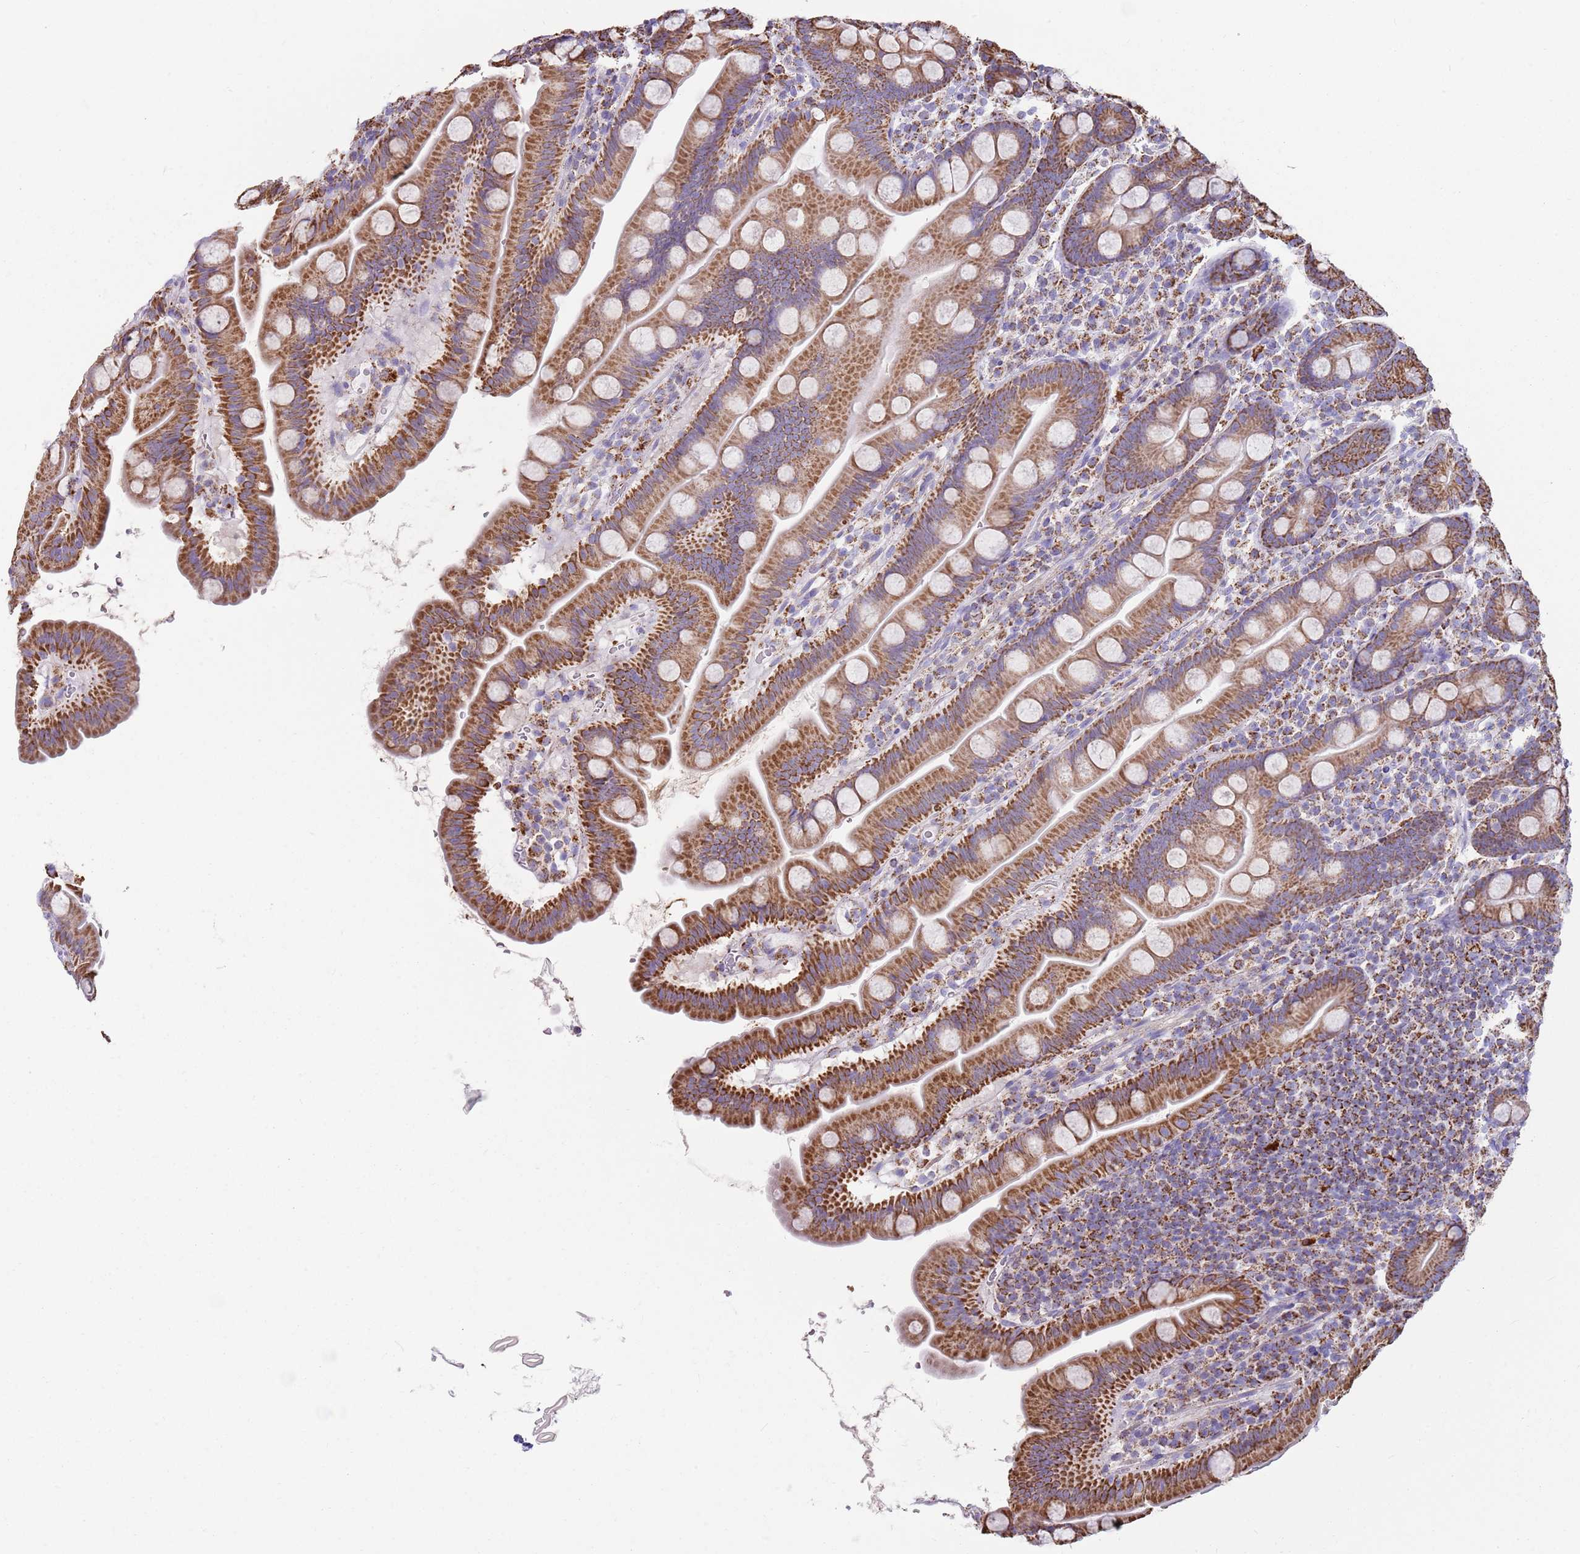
{"staining": {"intensity": "strong", "quantity": ">75%", "location": "cytoplasmic/membranous"}, "tissue": "small intestine", "cell_type": "Glandular cells", "image_type": "normal", "snomed": [{"axis": "morphology", "description": "Normal tissue, NOS"}, {"axis": "topography", "description": "Small intestine"}], "caption": "Protein positivity by immunohistochemistry reveals strong cytoplasmic/membranous positivity in approximately >75% of glandular cells in benign small intestine.", "gene": "TTLL1", "patient": {"sex": "female", "age": 68}}